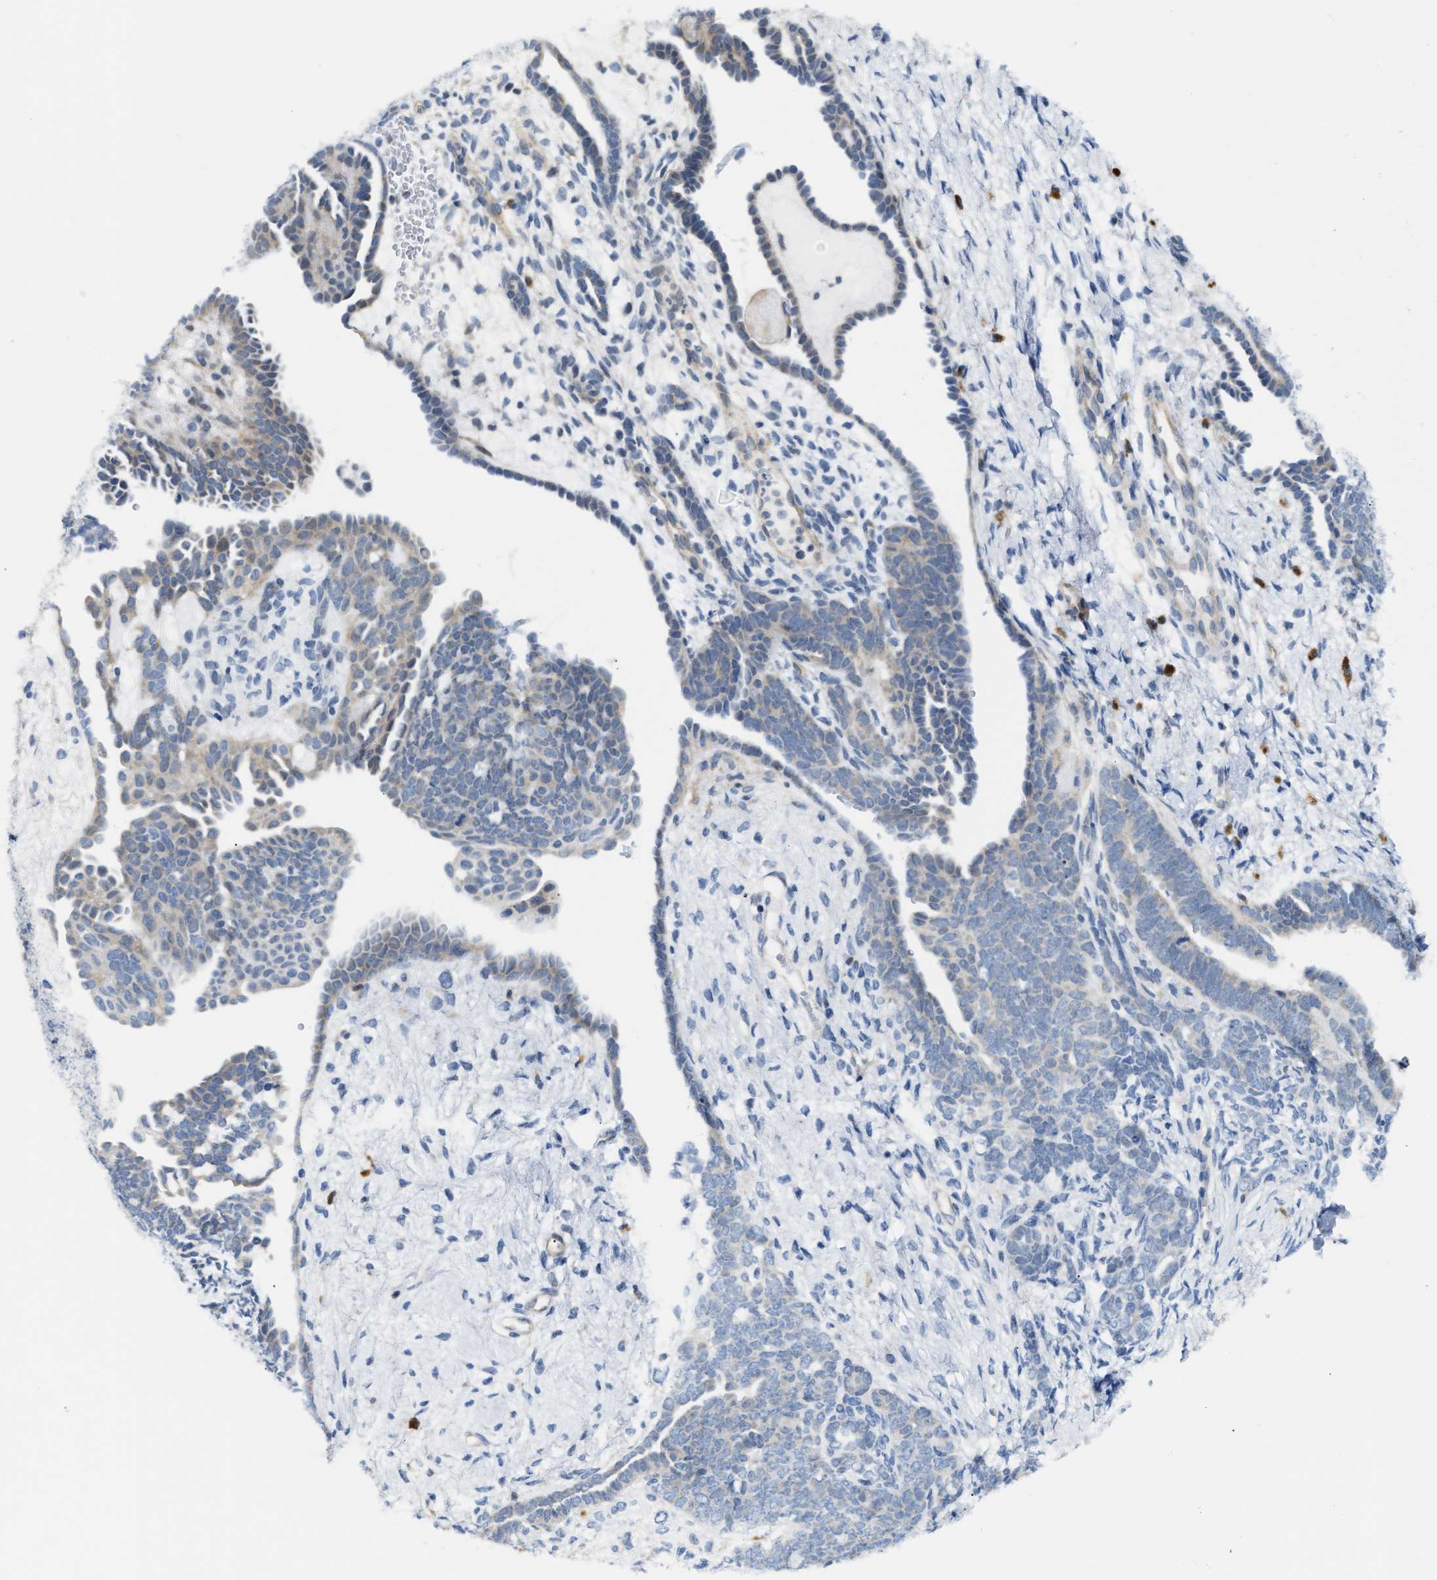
{"staining": {"intensity": "weak", "quantity": "<25%", "location": "cytoplasmic/membranous"}, "tissue": "endometrial cancer", "cell_type": "Tumor cells", "image_type": "cancer", "snomed": [{"axis": "morphology", "description": "Neoplasm, malignant, NOS"}, {"axis": "topography", "description": "Endometrium"}], "caption": "Protein analysis of neoplasm (malignant) (endometrial) exhibits no significant positivity in tumor cells. The staining is performed using DAB (3,3'-diaminobenzidine) brown chromogen with nuclei counter-stained in using hematoxylin.", "gene": "FHL1", "patient": {"sex": "female", "age": 74}}